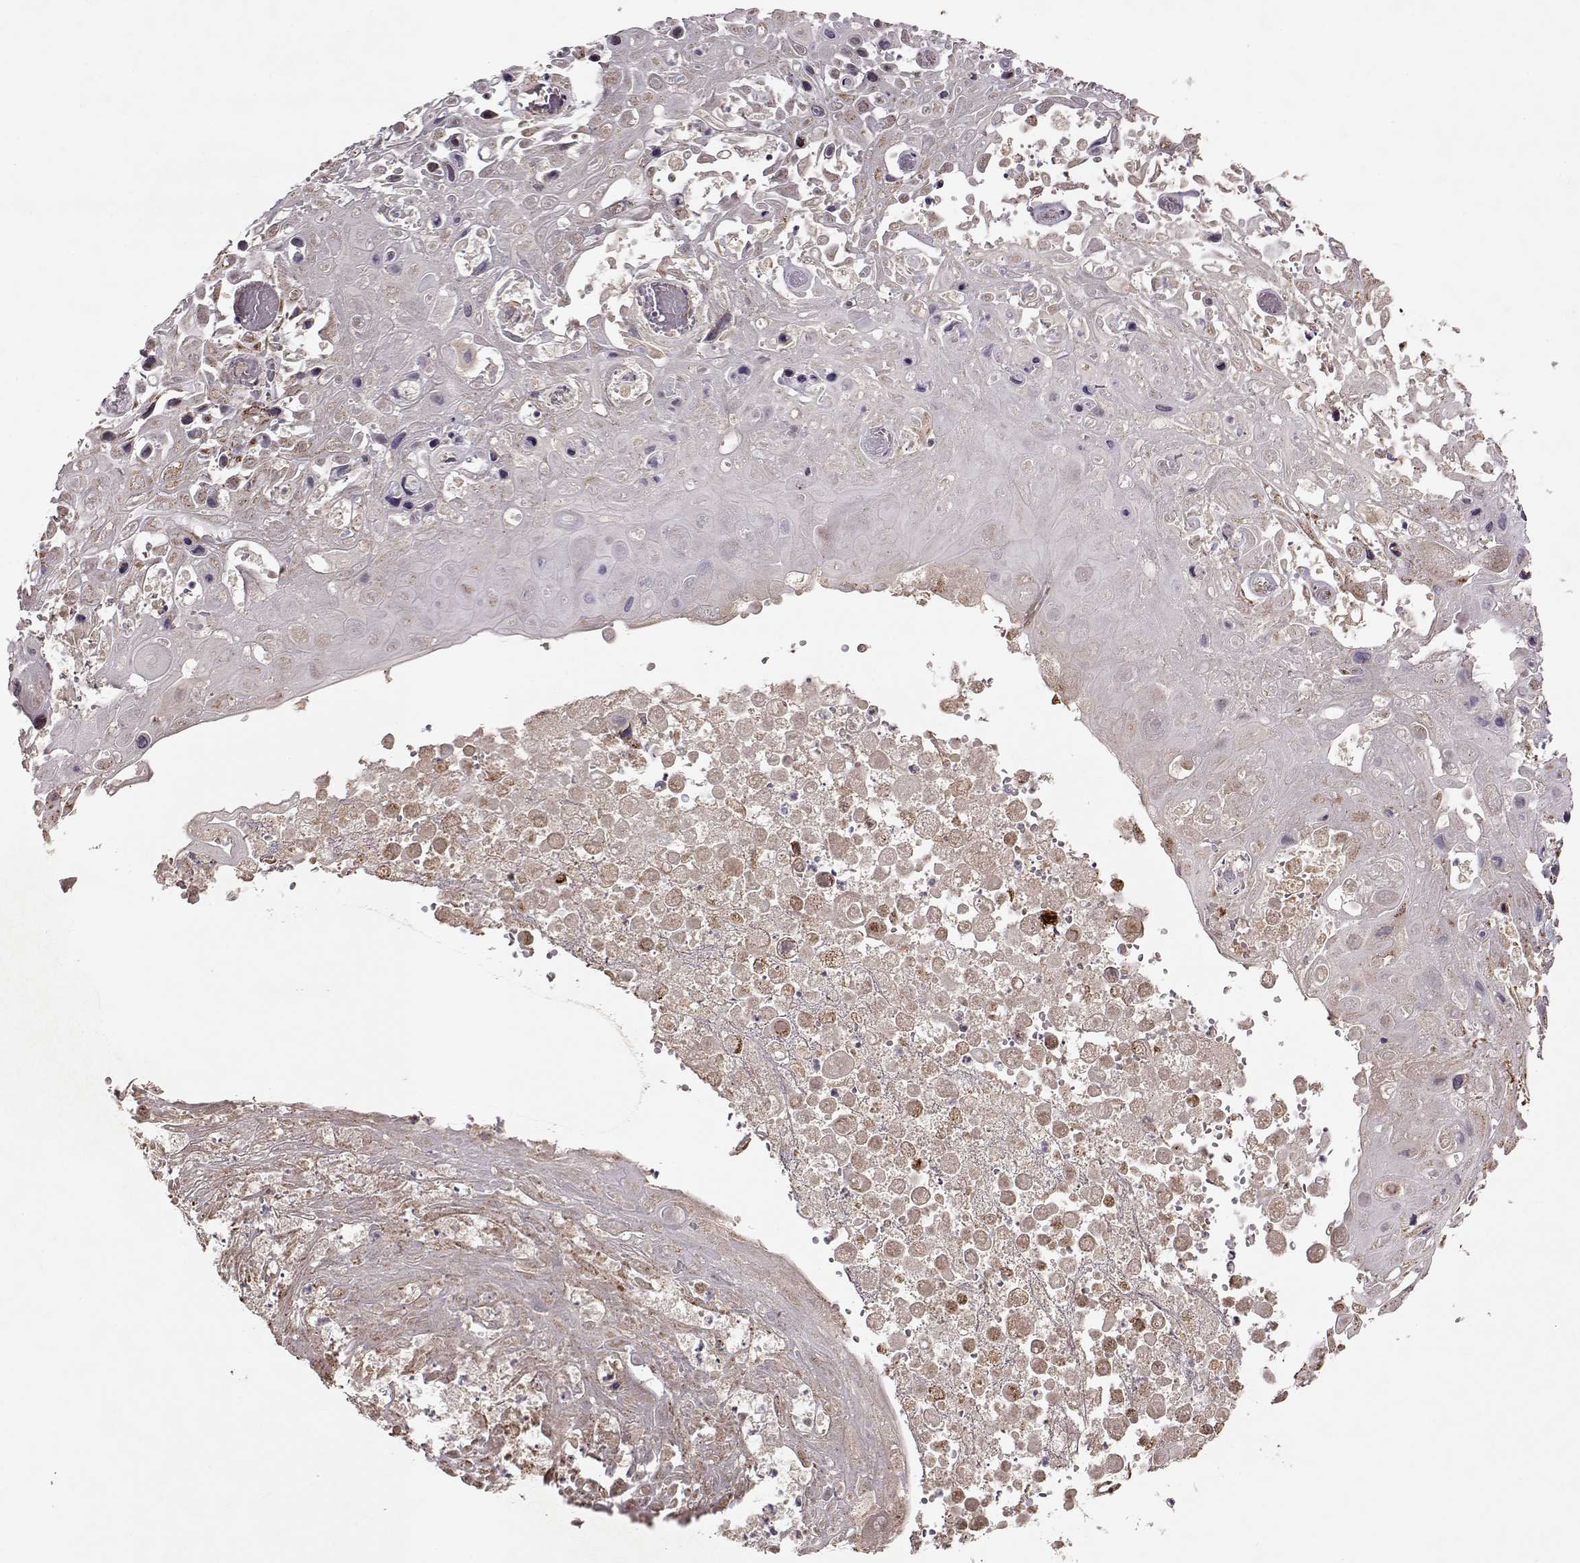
{"staining": {"intensity": "strong", "quantity": "25%-75%", "location": "cytoplasmic/membranous"}, "tissue": "skin cancer", "cell_type": "Tumor cells", "image_type": "cancer", "snomed": [{"axis": "morphology", "description": "Squamous cell carcinoma, NOS"}, {"axis": "topography", "description": "Skin"}], "caption": "Brown immunohistochemical staining in human skin cancer (squamous cell carcinoma) exhibits strong cytoplasmic/membranous positivity in about 25%-75% of tumor cells.", "gene": "CMTM3", "patient": {"sex": "male", "age": 82}}